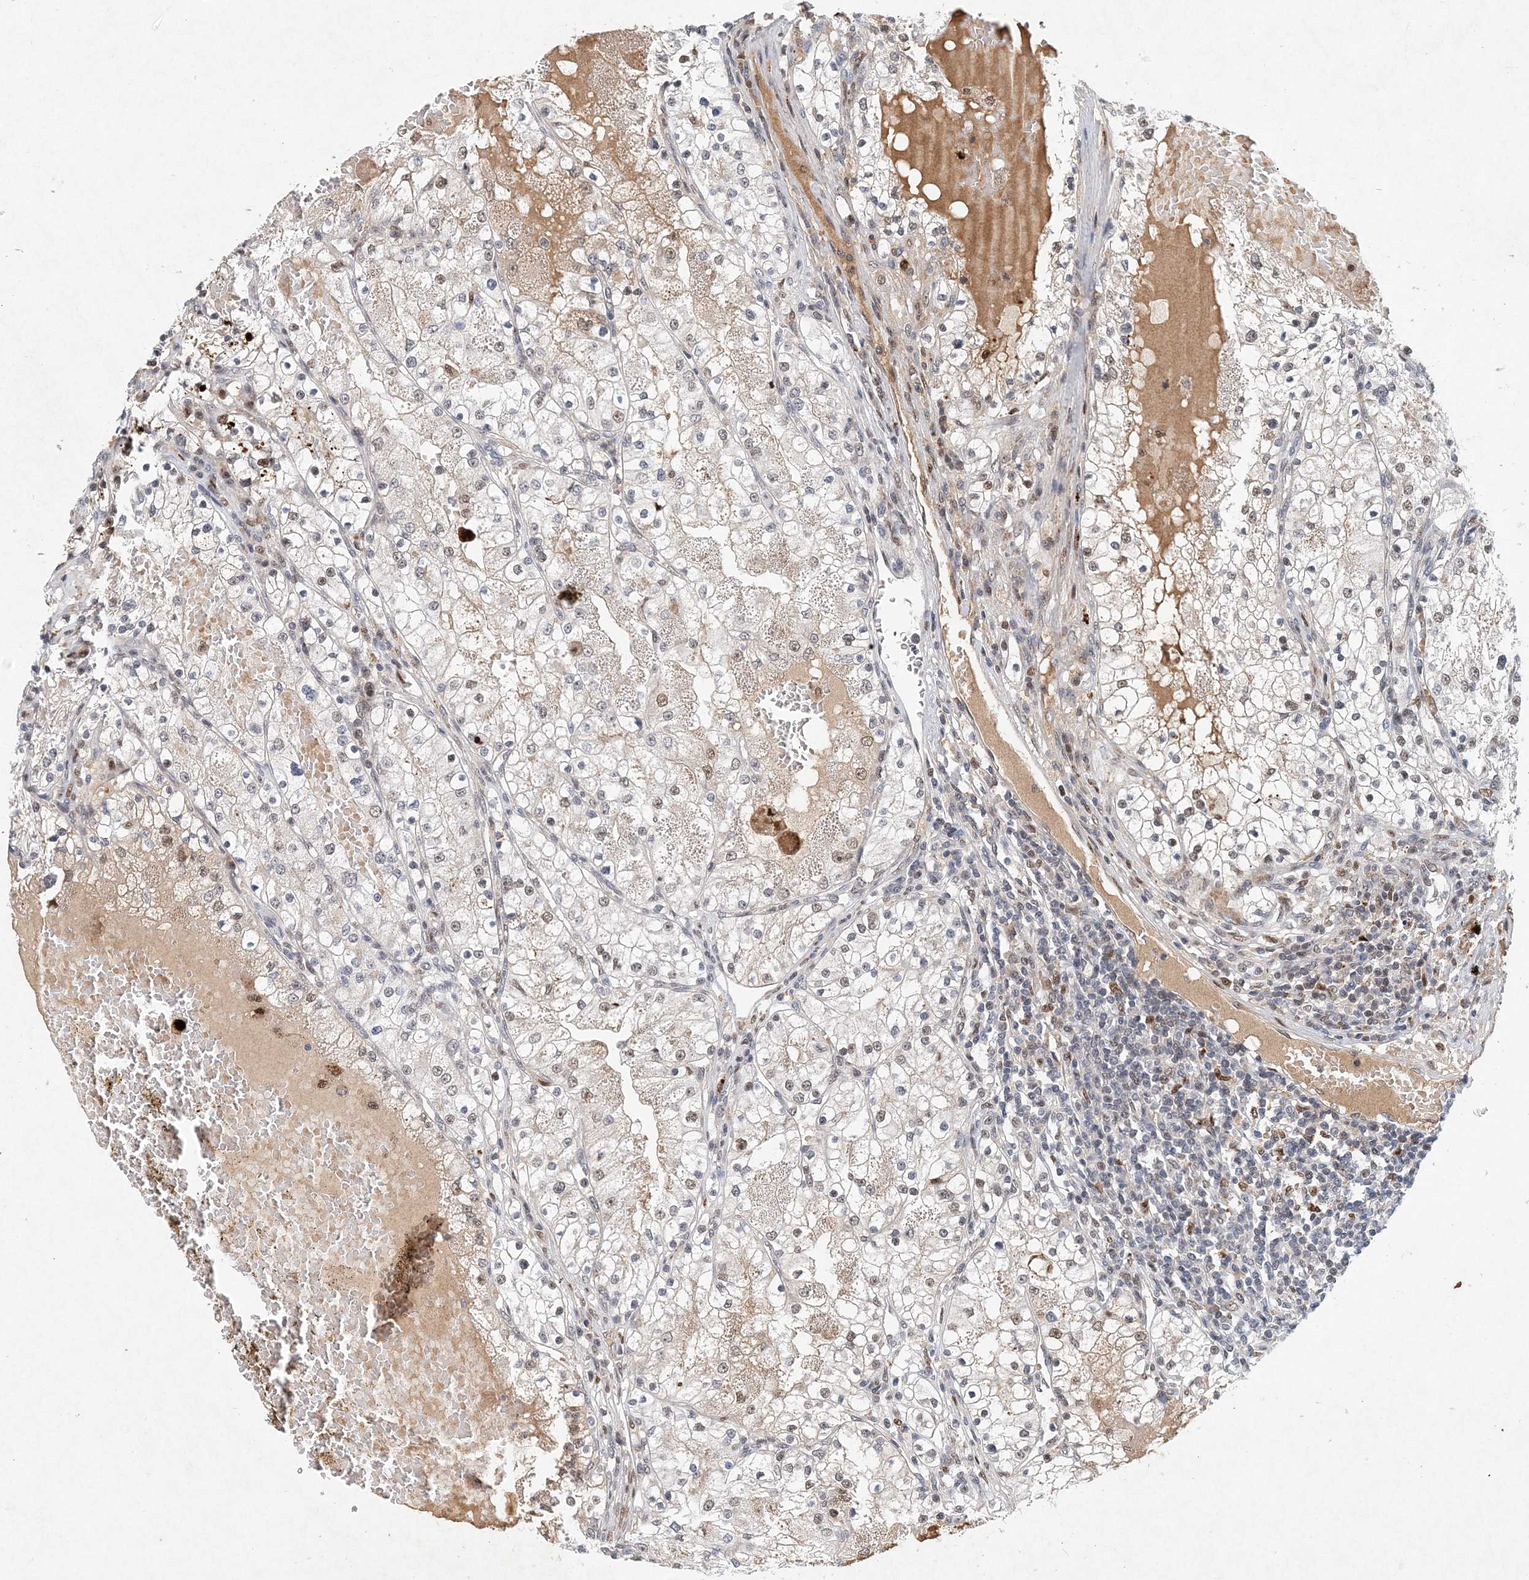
{"staining": {"intensity": "weak", "quantity": "<25%", "location": "nuclear"}, "tissue": "renal cancer", "cell_type": "Tumor cells", "image_type": "cancer", "snomed": [{"axis": "morphology", "description": "Normal tissue, NOS"}, {"axis": "morphology", "description": "Adenocarcinoma, NOS"}, {"axis": "topography", "description": "Kidney"}], "caption": "IHC of human renal cancer reveals no positivity in tumor cells.", "gene": "KPNA4", "patient": {"sex": "male", "age": 68}}